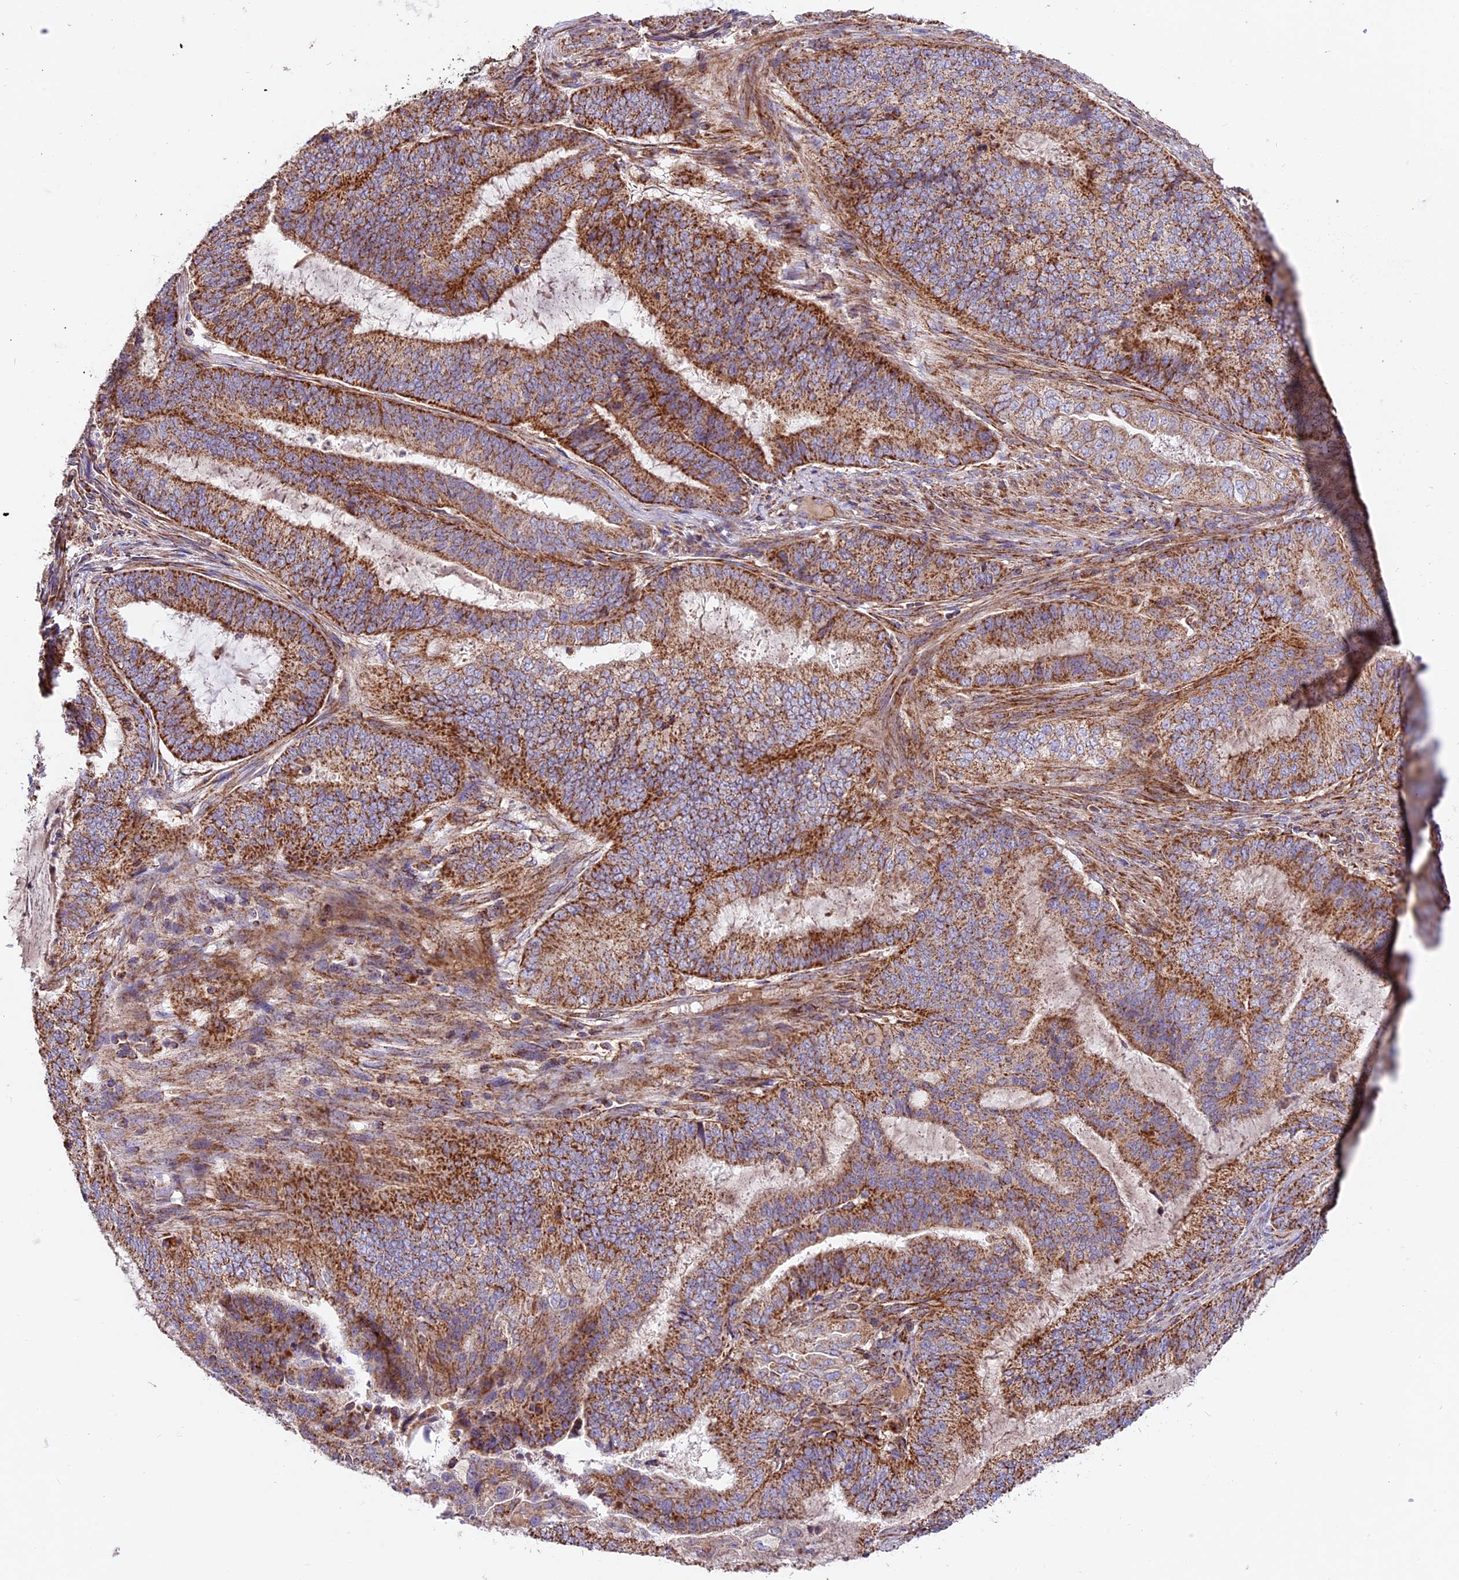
{"staining": {"intensity": "strong", "quantity": ">75%", "location": "cytoplasmic/membranous"}, "tissue": "endometrial cancer", "cell_type": "Tumor cells", "image_type": "cancer", "snomed": [{"axis": "morphology", "description": "Adenocarcinoma, NOS"}, {"axis": "topography", "description": "Endometrium"}], "caption": "Brown immunohistochemical staining in endometrial cancer (adenocarcinoma) exhibits strong cytoplasmic/membranous staining in about >75% of tumor cells.", "gene": "NDUFA8", "patient": {"sex": "female", "age": 51}}